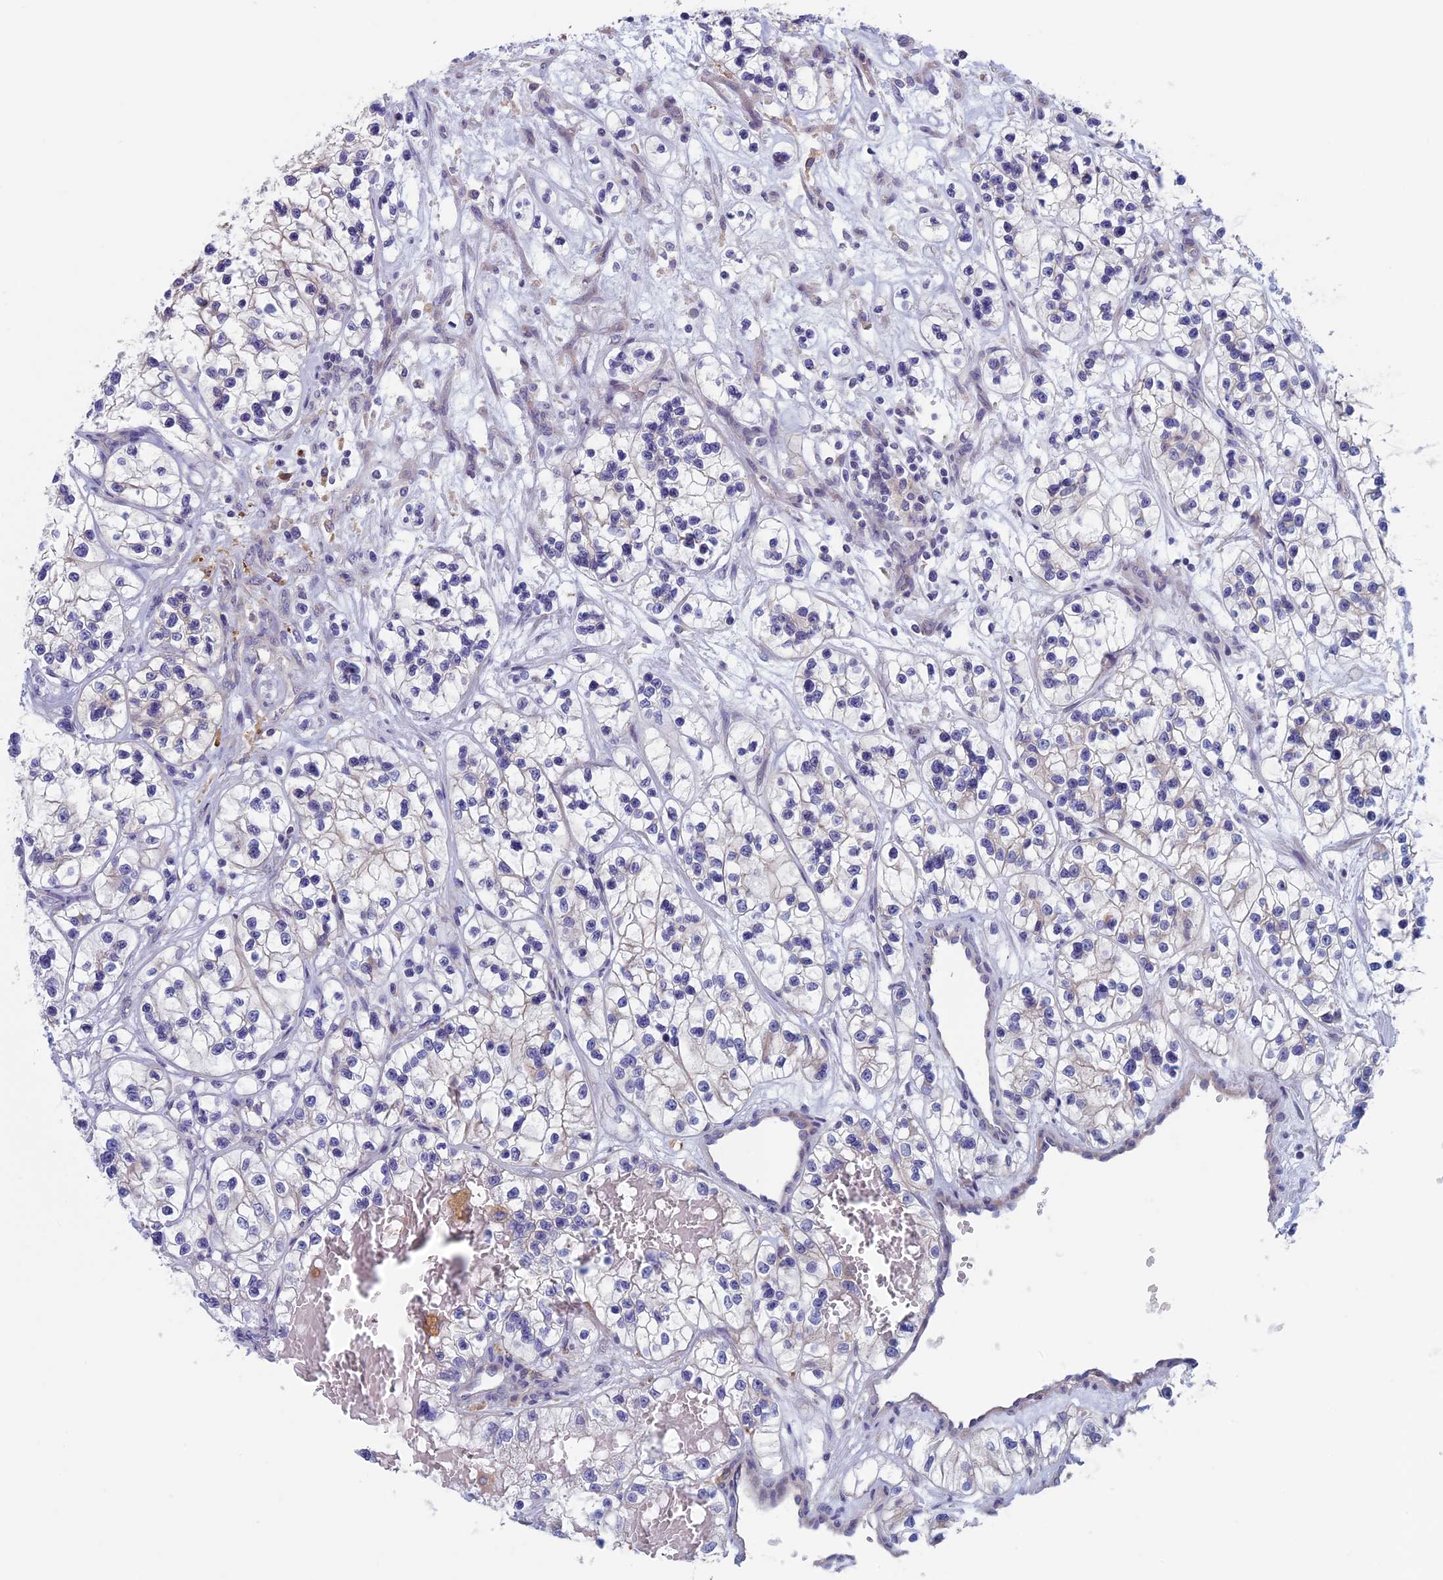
{"staining": {"intensity": "negative", "quantity": "none", "location": "none"}, "tissue": "renal cancer", "cell_type": "Tumor cells", "image_type": "cancer", "snomed": [{"axis": "morphology", "description": "Adenocarcinoma, NOS"}, {"axis": "topography", "description": "Kidney"}], "caption": "High magnification brightfield microscopy of renal cancer (adenocarcinoma) stained with DAB (3,3'-diaminobenzidine) (brown) and counterstained with hematoxylin (blue): tumor cells show no significant positivity.", "gene": "CNOT6L", "patient": {"sex": "female", "age": 57}}